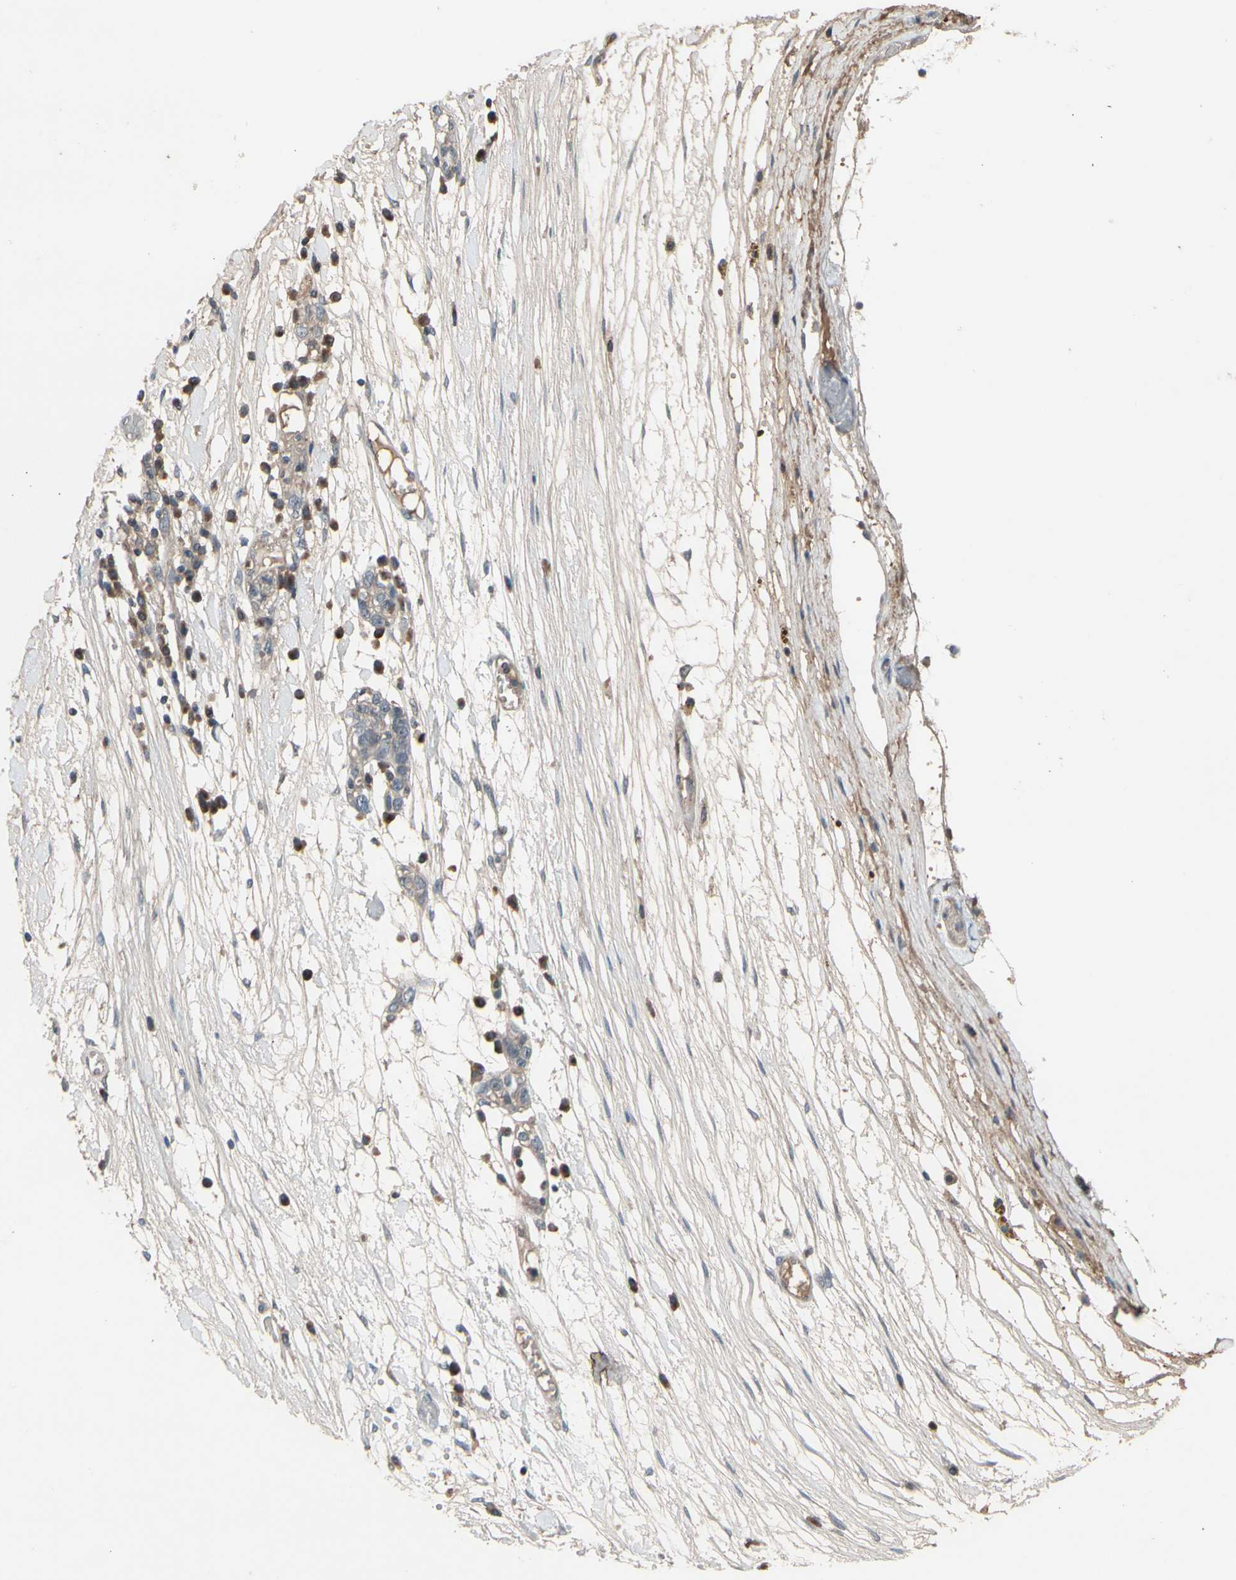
{"staining": {"intensity": "weak", "quantity": ">75%", "location": "cytoplasmic/membranous"}, "tissue": "ovarian cancer", "cell_type": "Tumor cells", "image_type": "cancer", "snomed": [{"axis": "morphology", "description": "Cystadenocarcinoma, serous, NOS"}, {"axis": "topography", "description": "Ovary"}], "caption": "IHC photomicrograph of neoplastic tissue: serous cystadenocarcinoma (ovarian) stained using immunohistochemistry (IHC) reveals low levels of weak protein expression localized specifically in the cytoplasmic/membranous of tumor cells, appearing as a cytoplasmic/membranous brown color.", "gene": "NSF", "patient": {"sex": "female", "age": 71}}